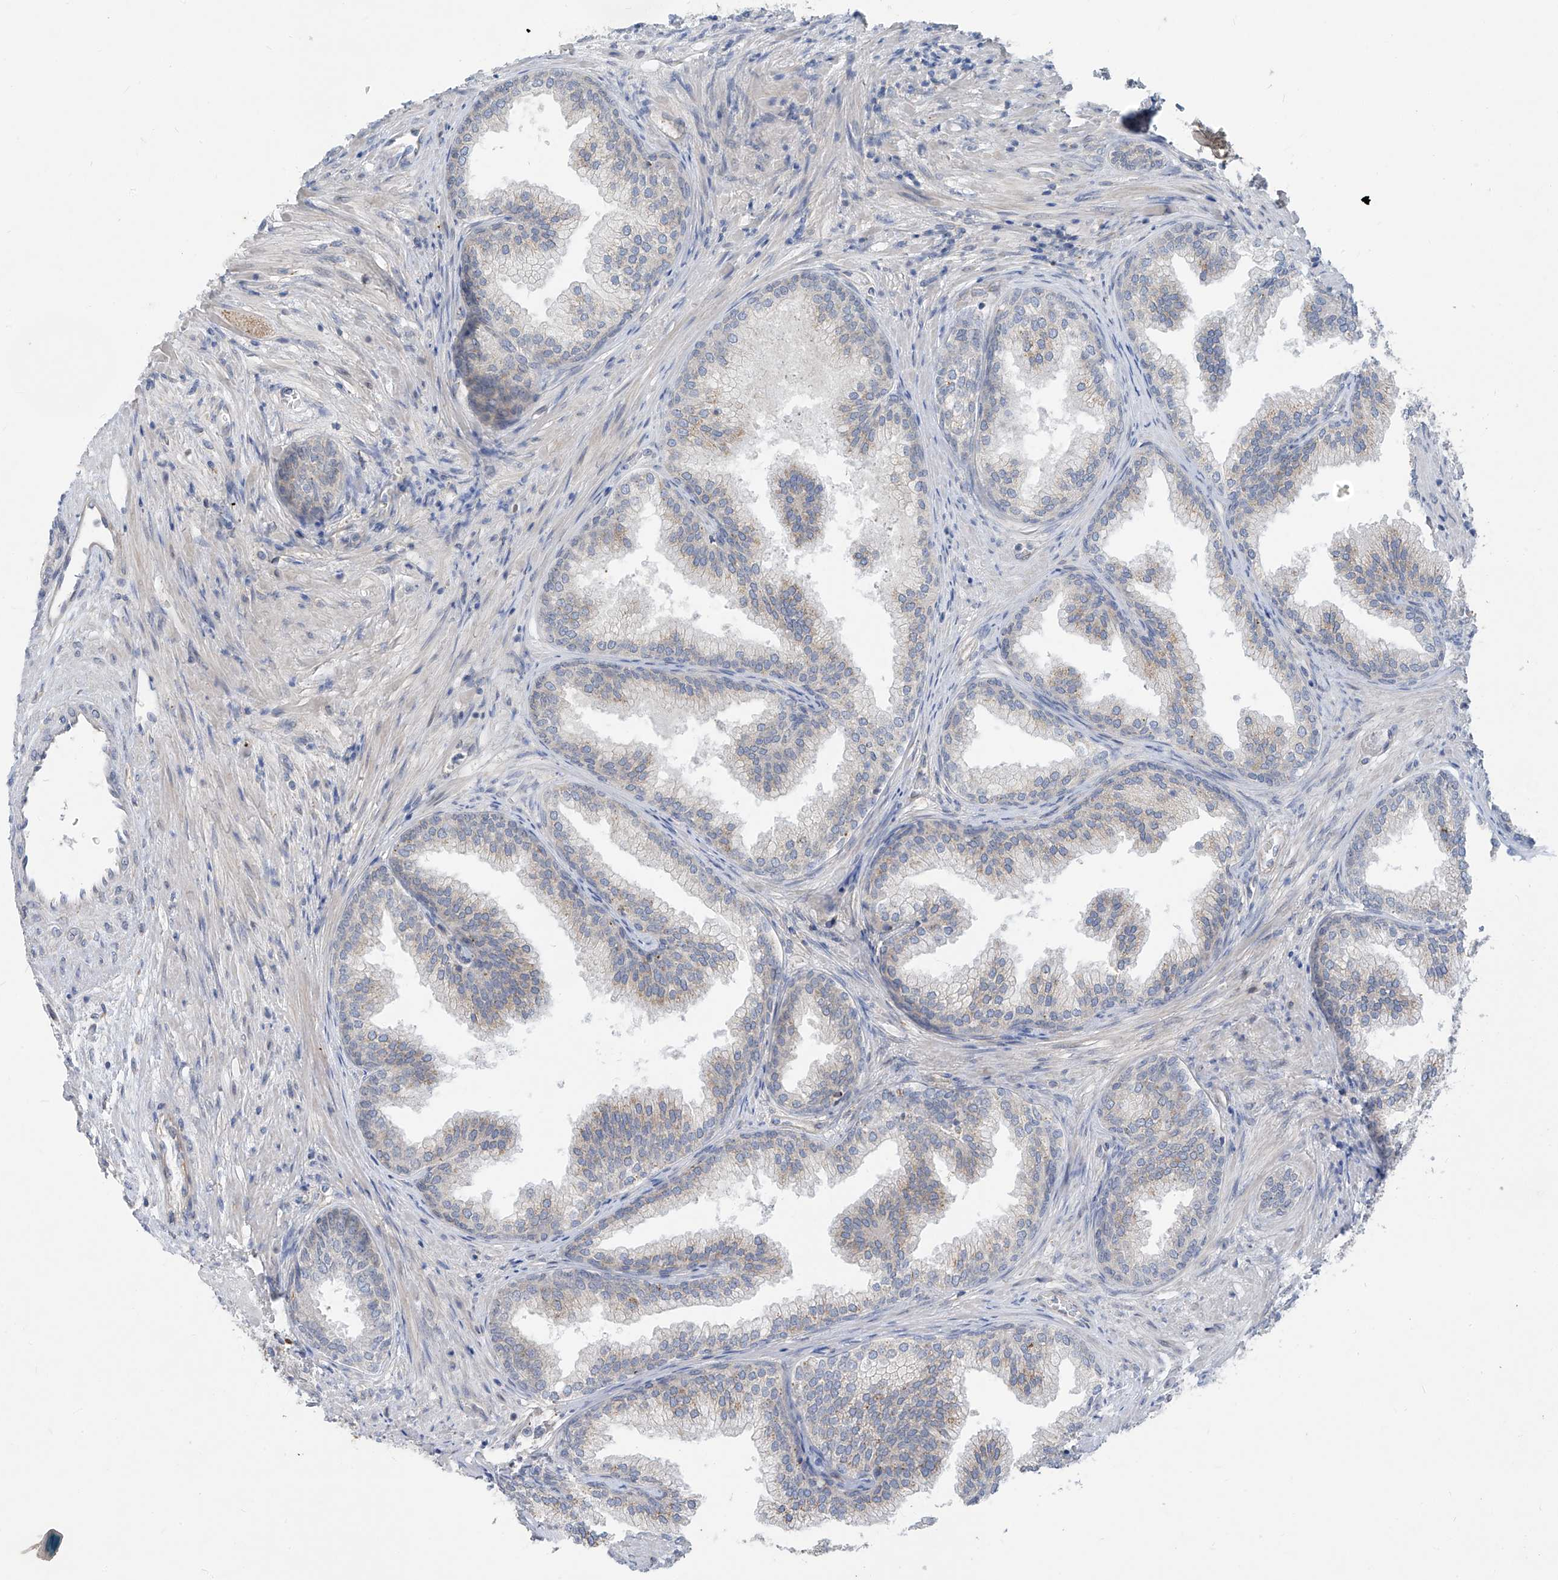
{"staining": {"intensity": "weak", "quantity": "25%-75%", "location": "cytoplasmic/membranous,nuclear"}, "tissue": "prostate", "cell_type": "Glandular cells", "image_type": "normal", "snomed": [{"axis": "morphology", "description": "Normal tissue, NOS"}, {"axis": "topography", "description": "Prostate"}], "caption": "Immunohistochemistry (IHC) of benign prostate demonstrates low levels of weak cytoplasmic/membranous,nuclear expression in approximately 25%-75% of glandular cells. (DAB (3,3'-diaminobenzidine) = brown stain, brightfield microscopy at high magnification).", "gene": "KRTAP25", "patient": {"sex": "male", "age": 76}}